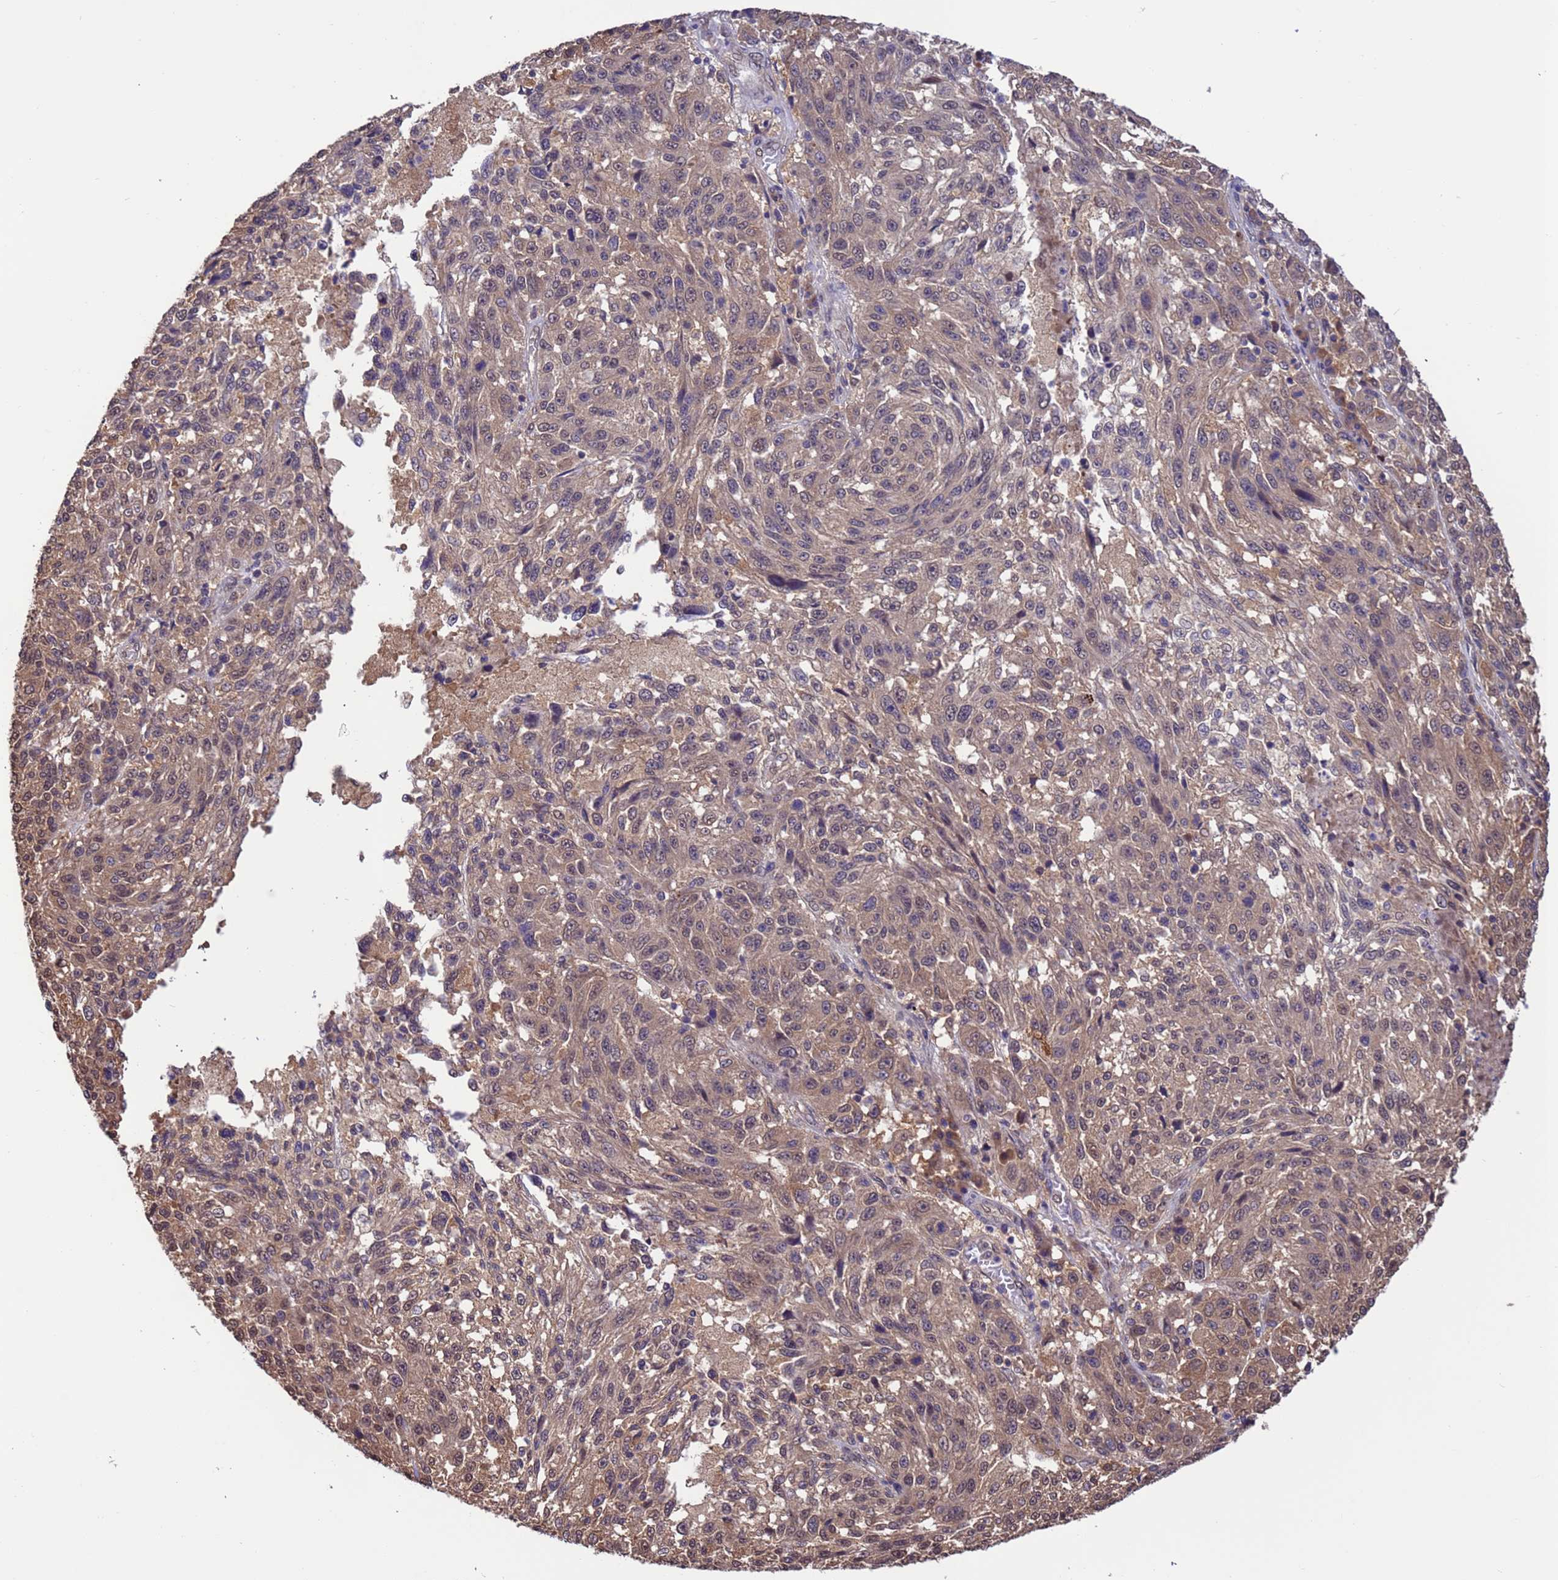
{"staining": {"intensity": "weak", "quantity": ">75%", "location": "cytoplasmic/membranous,nuclear"}, "tissue": "melanoma", "cell_type": "Tumor cells", "image_type": "cancer", "snomed": [{"axis": "morphology", "description": "Malignant melanoma, NOS"}, {"axis": "topography", "description": "Skin"}], "caption": "Protein expression by IHC exhibits weak cytoplasmic/membranous and nuclear staining in about >75% of tumor cells in malignant melanoma. The protein of interest is shown in brown color, while the nuclei are stained blue.", "gene": "ZFP69B", "patient": {"sex": "male", "age": 53}}